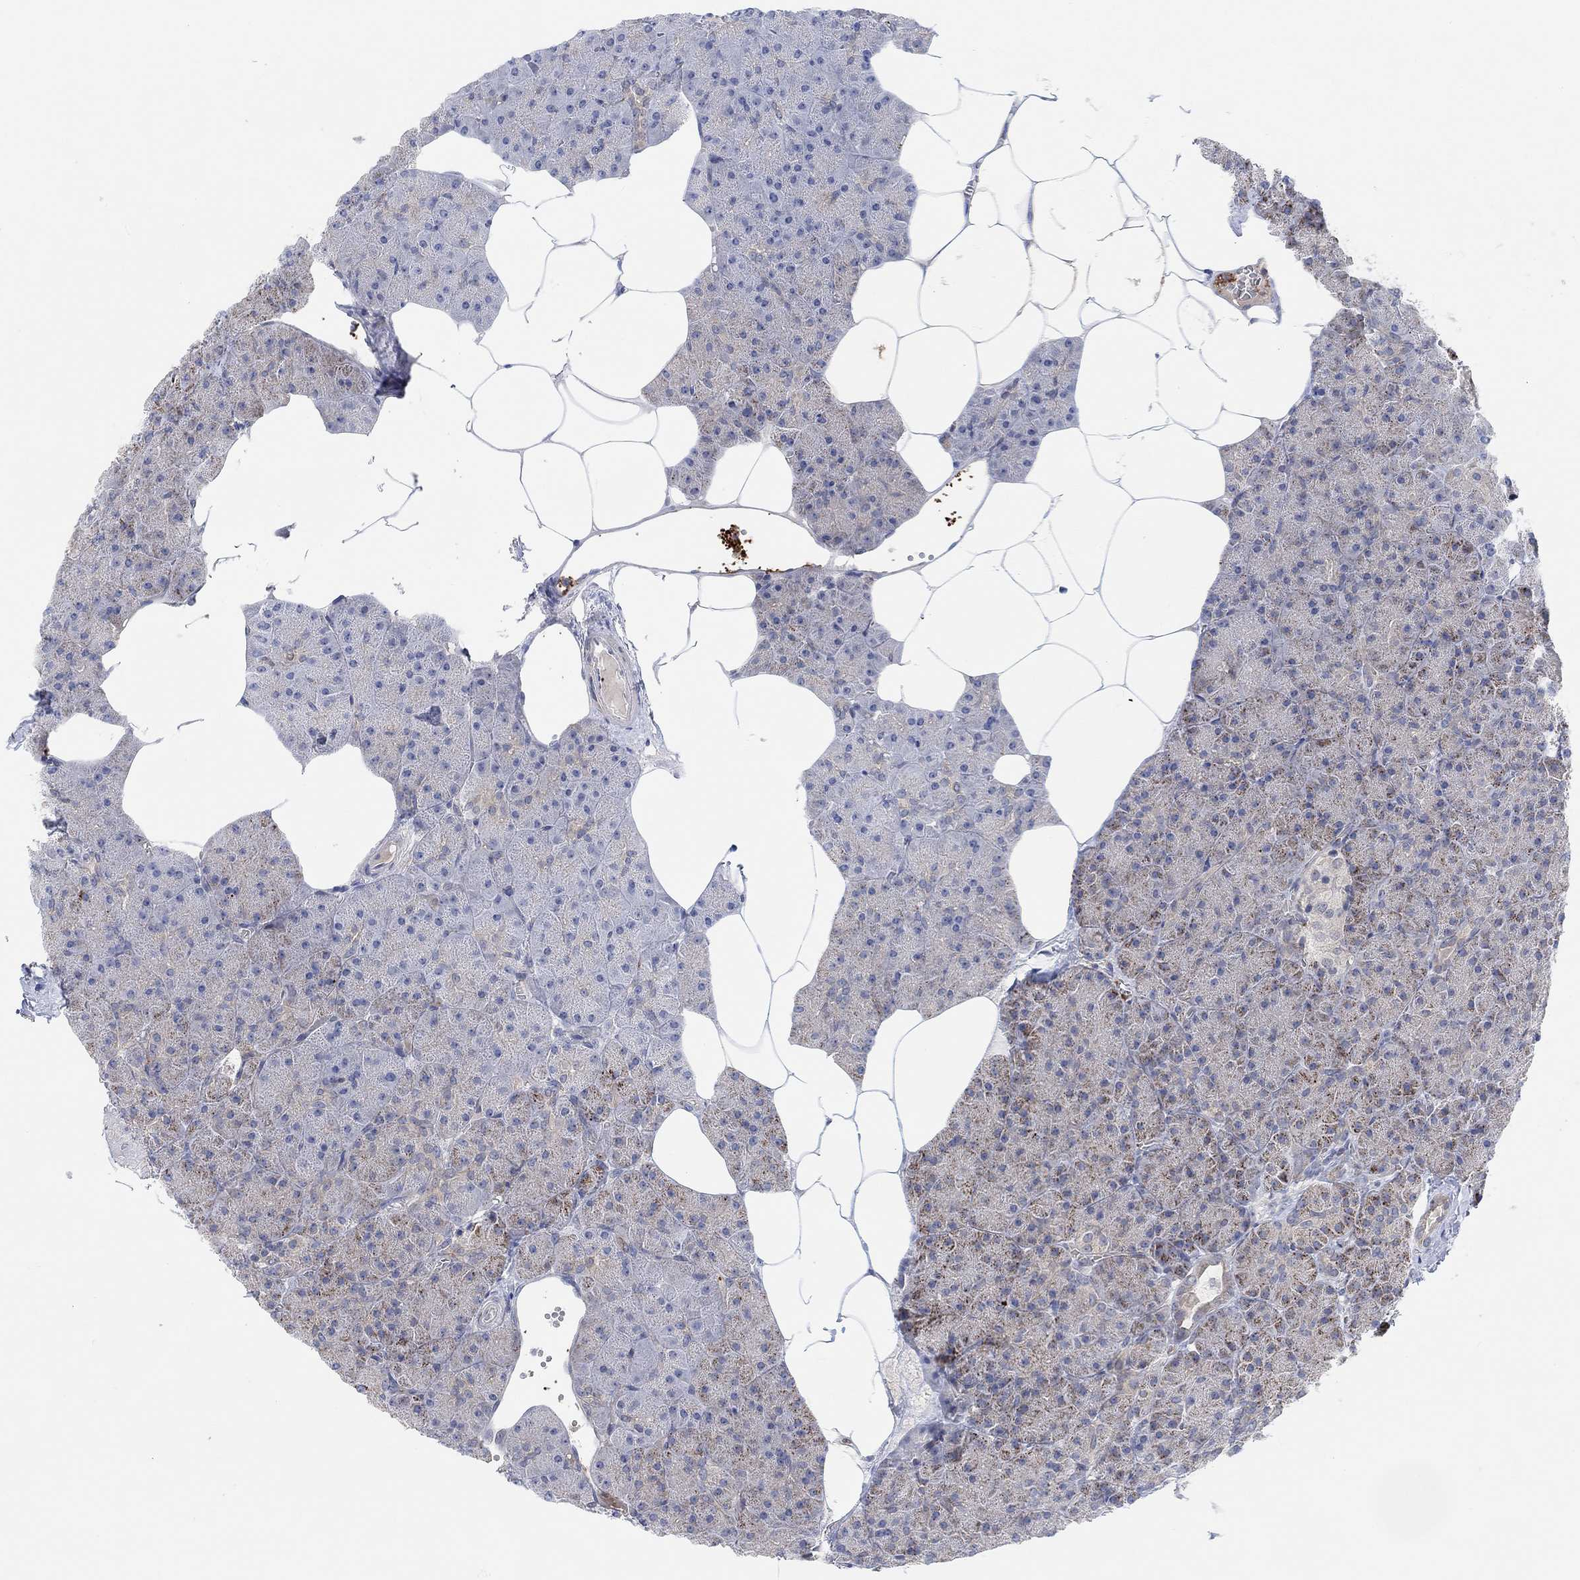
{"staining": {"intensity": "strong", "quantity": "25%-75%", "location": "cytoplasmic/membranous"}, "tissue": "pancreas", "cell_type": "Exocrine glandular cells", "image_type": "normal", "snomed": [{"axis": "morphology", "description": "Normal tissue, NOS"}, {"axis": "topography", "description": "Pancreas"}], "caption": "Immunohistochemical staining of unremarkable pancreas exhibits strong cytoplasmic/membranous protein expression in approximately 25%-75% of exocrine glandular cells.", "gene": "PMFBP1", "patient": {"sex": "male", "age": 61}}